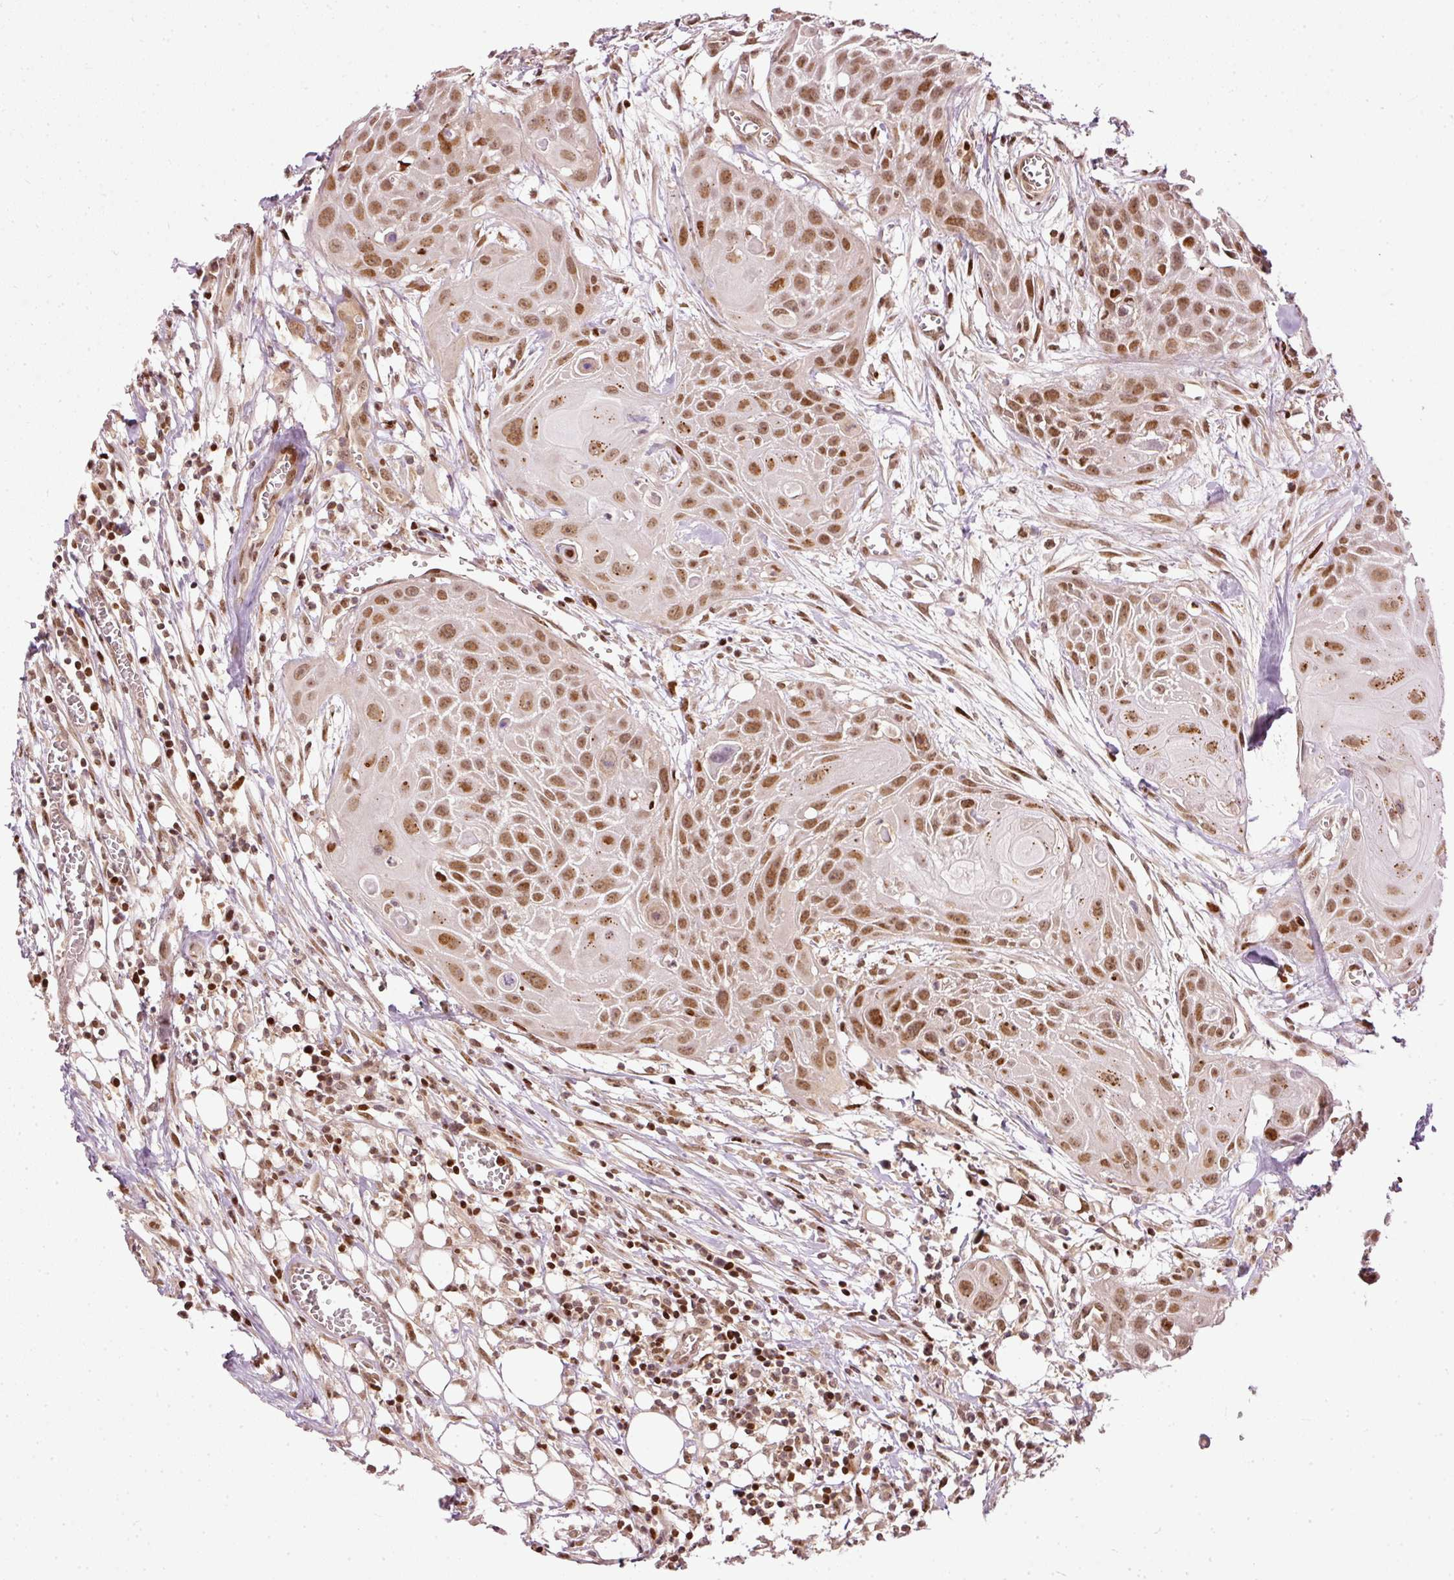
{"staining": {"intensity": "moderate", "quantity": ">75%", "location": "nuclear"}, "tissue": "head and neck cancer", "cell_type": "Tumor cells", "image_type": "cancer", "snomed": [{"axis": "morphology", "description": "Squamous cell carcinoma, NOS"}, {"axis": "topography", "description": "Lymph node"}, {"axis": "topography", "description": "Salivary gland"}, {"axis": "topography", "description": "Head-Neck"}], "caption": "Immunohistochemical staining of human head and neck cancer (squamous cell carcinoma) exhibits medium levels of moderate nuclear protein expression in about >75% of tumor cells.", "gene": "ZNF778", "patient": {"sex": "female", "age": 74}}